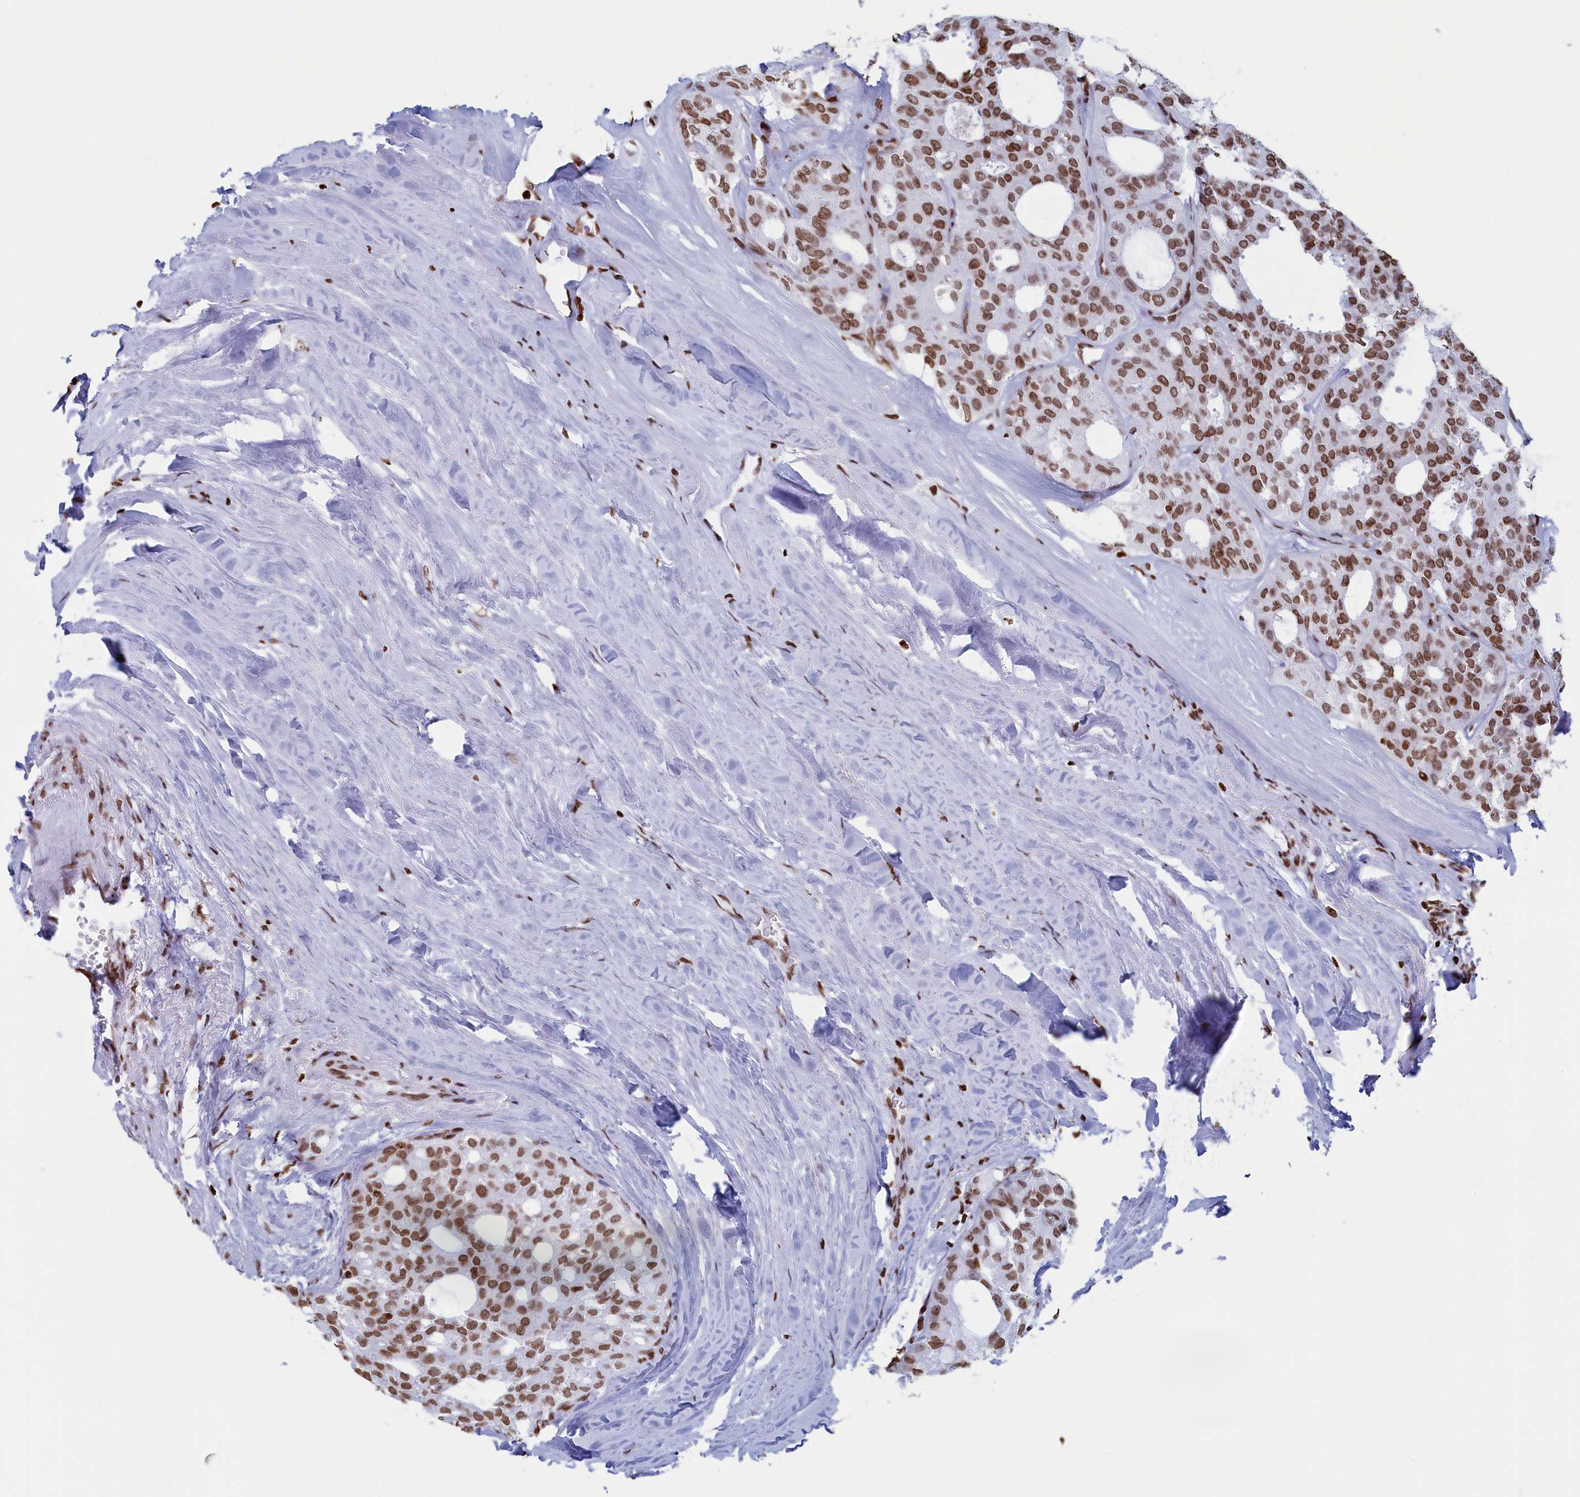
{"staining": {"intensity": "moderate", "quantity": ">75%", "location": "nuclear"}, "tissue": "thyroid cancer", "cell_type": "Tumor cells", "image_type": "cancer", "snomed": [{"axis": "morphology", "description": "Follicular adenoma carcinoma, NOS"}, {"axis": "topography", "description": "Thyroid gland"}], "caption": "Thyroid cancer was stained to show a protein in brown. There is medium levels of moderate nuclear positivity in approximately >75% of tumor cells.", "gene": "APOBEC3A", "patient": {"sex": "male", "age": 75}}